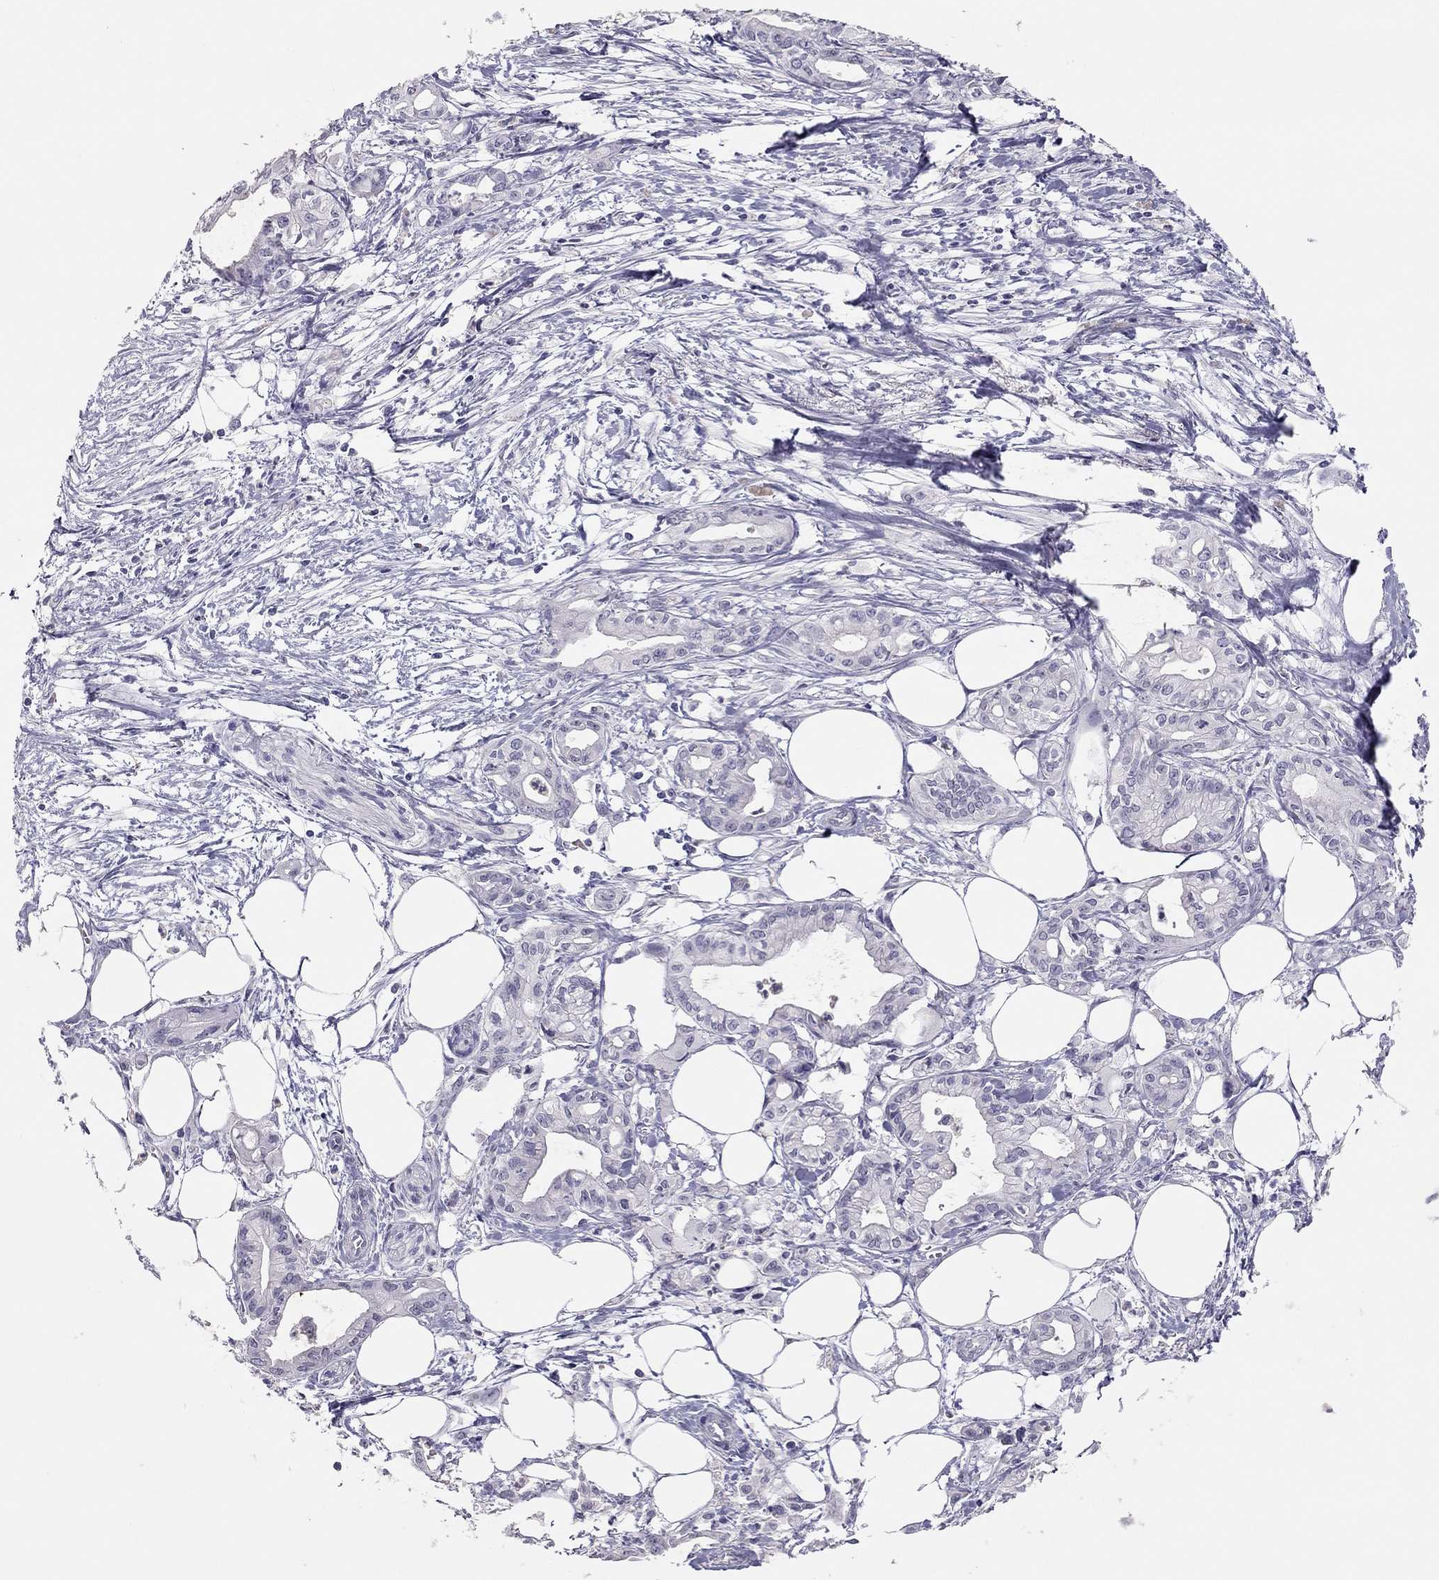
{"staining": {"intensity": "negative", "quantity": "none", "location": "none"}, "tissue": "pancreatic cancer", "cell_type": "Tumor cells", "image_type": "cancer", "snomed": [{"axis": "morphology", "description": "Adenocarcinoma, NOS"}, {"axis": "topography", "description": "Pancreas"}], "caption": "DAB immunohistochemical staining of pancreatic adenocarcinoma shows no significant staining in tumor cells. Brightfield microscopy of immunohistochemistry (IHC) stained with DAB (brown) and hematoxylin (blue), captured at high magnification.", "gene": "ADORA2A", "patient": {"sex": "male", "age": 71}}